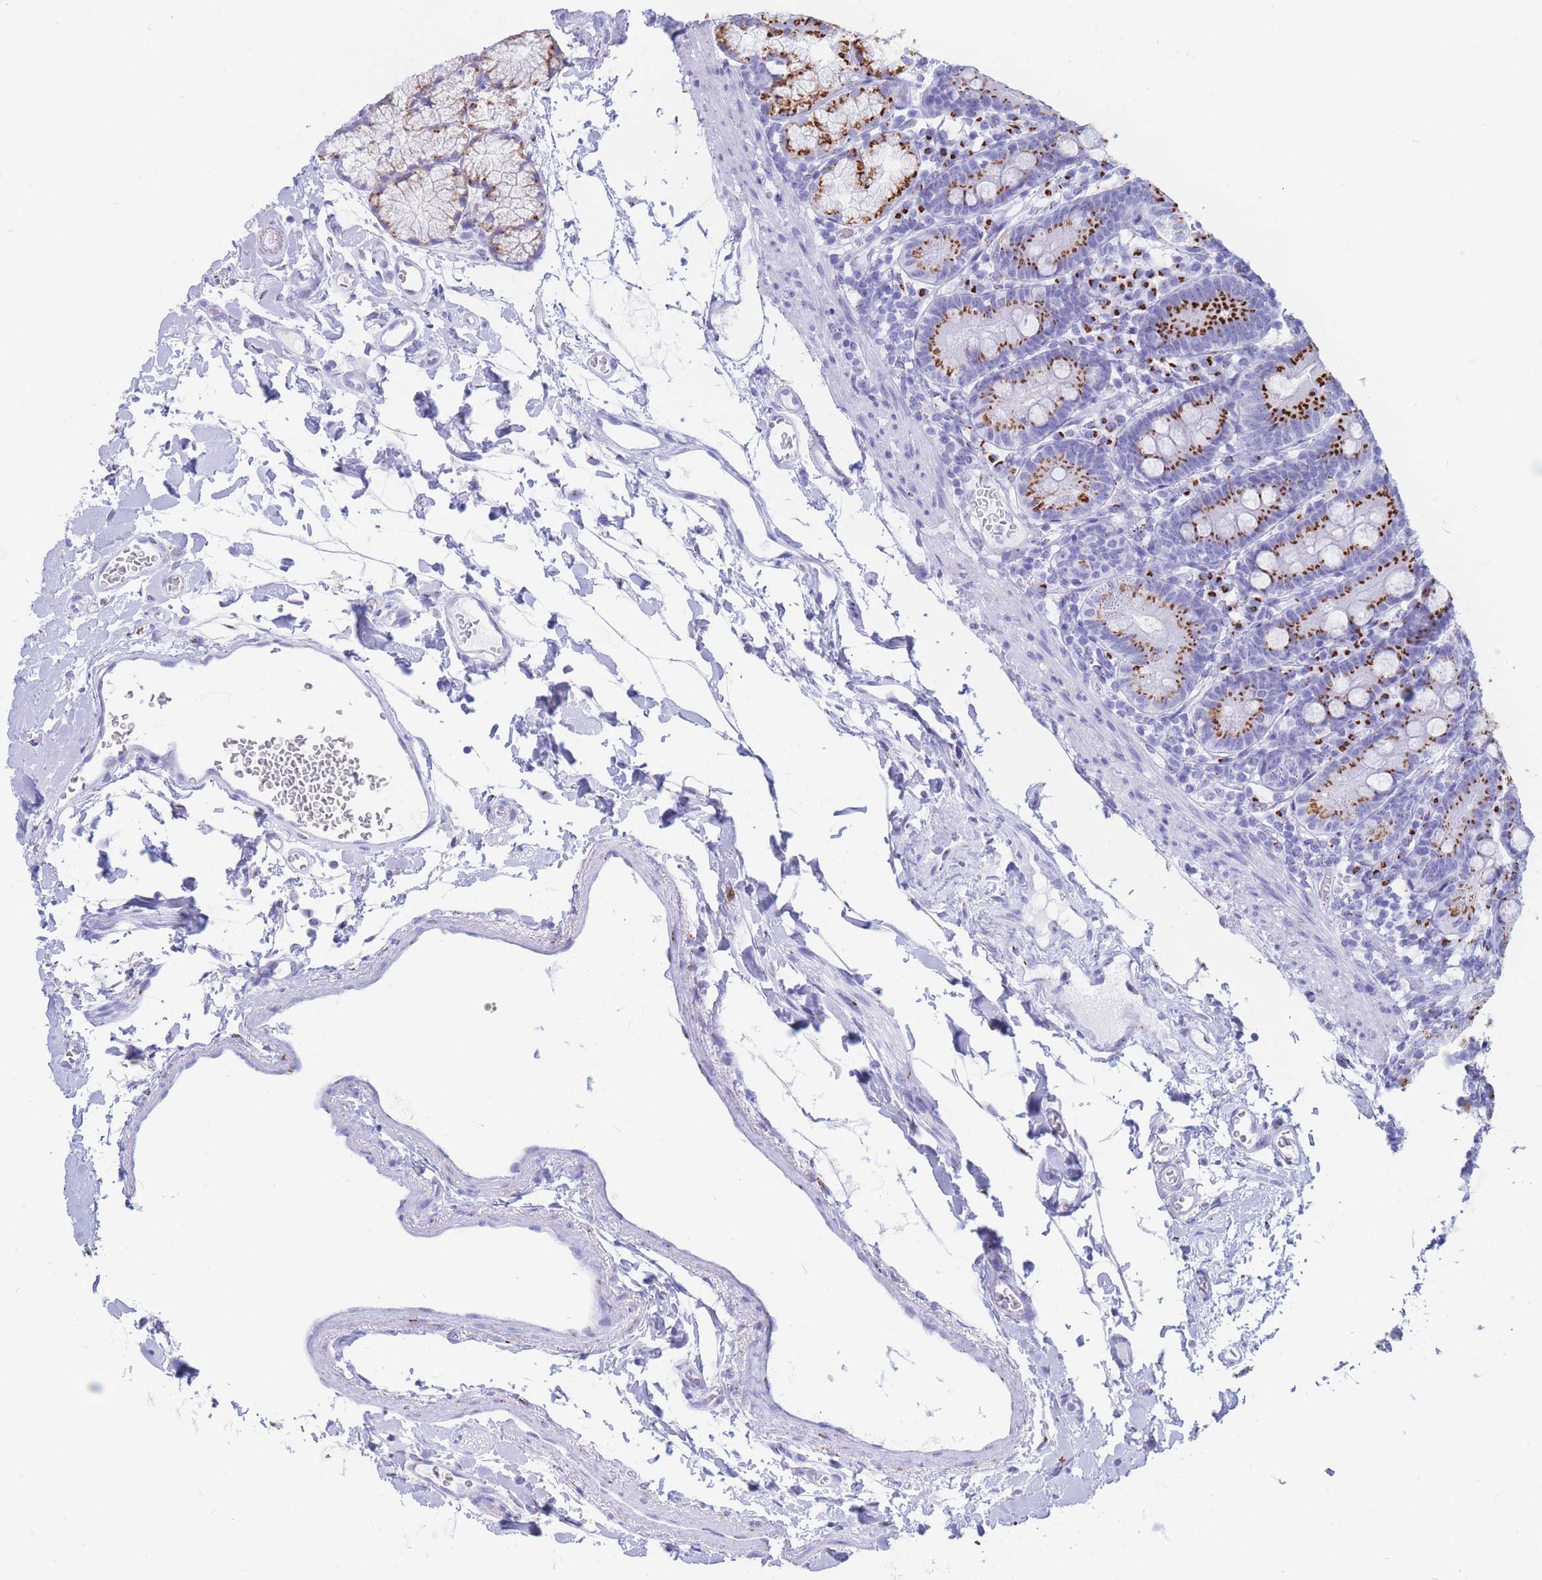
{"staining": {"intensity": "strong", "quantity": ">75%", "location": "cytoplasmic/membranous"}, "tissue": "duodenum", "cell_type": "Glandular cells", "image_type": "normal", "snomed": [{"axis": "morphology", "description": "Normal tissue, NOS"}, {"axis": "topography", "description": "Duodenum"}], "caption": "Approximately >75% of glandular cells in normal human duodenum show strong cytoplasmic/membranous protein expression as visualized by brown immunohistochemical staining.", "gene": "FAM3C", "patient": {"sex": "female", "age": 67}}